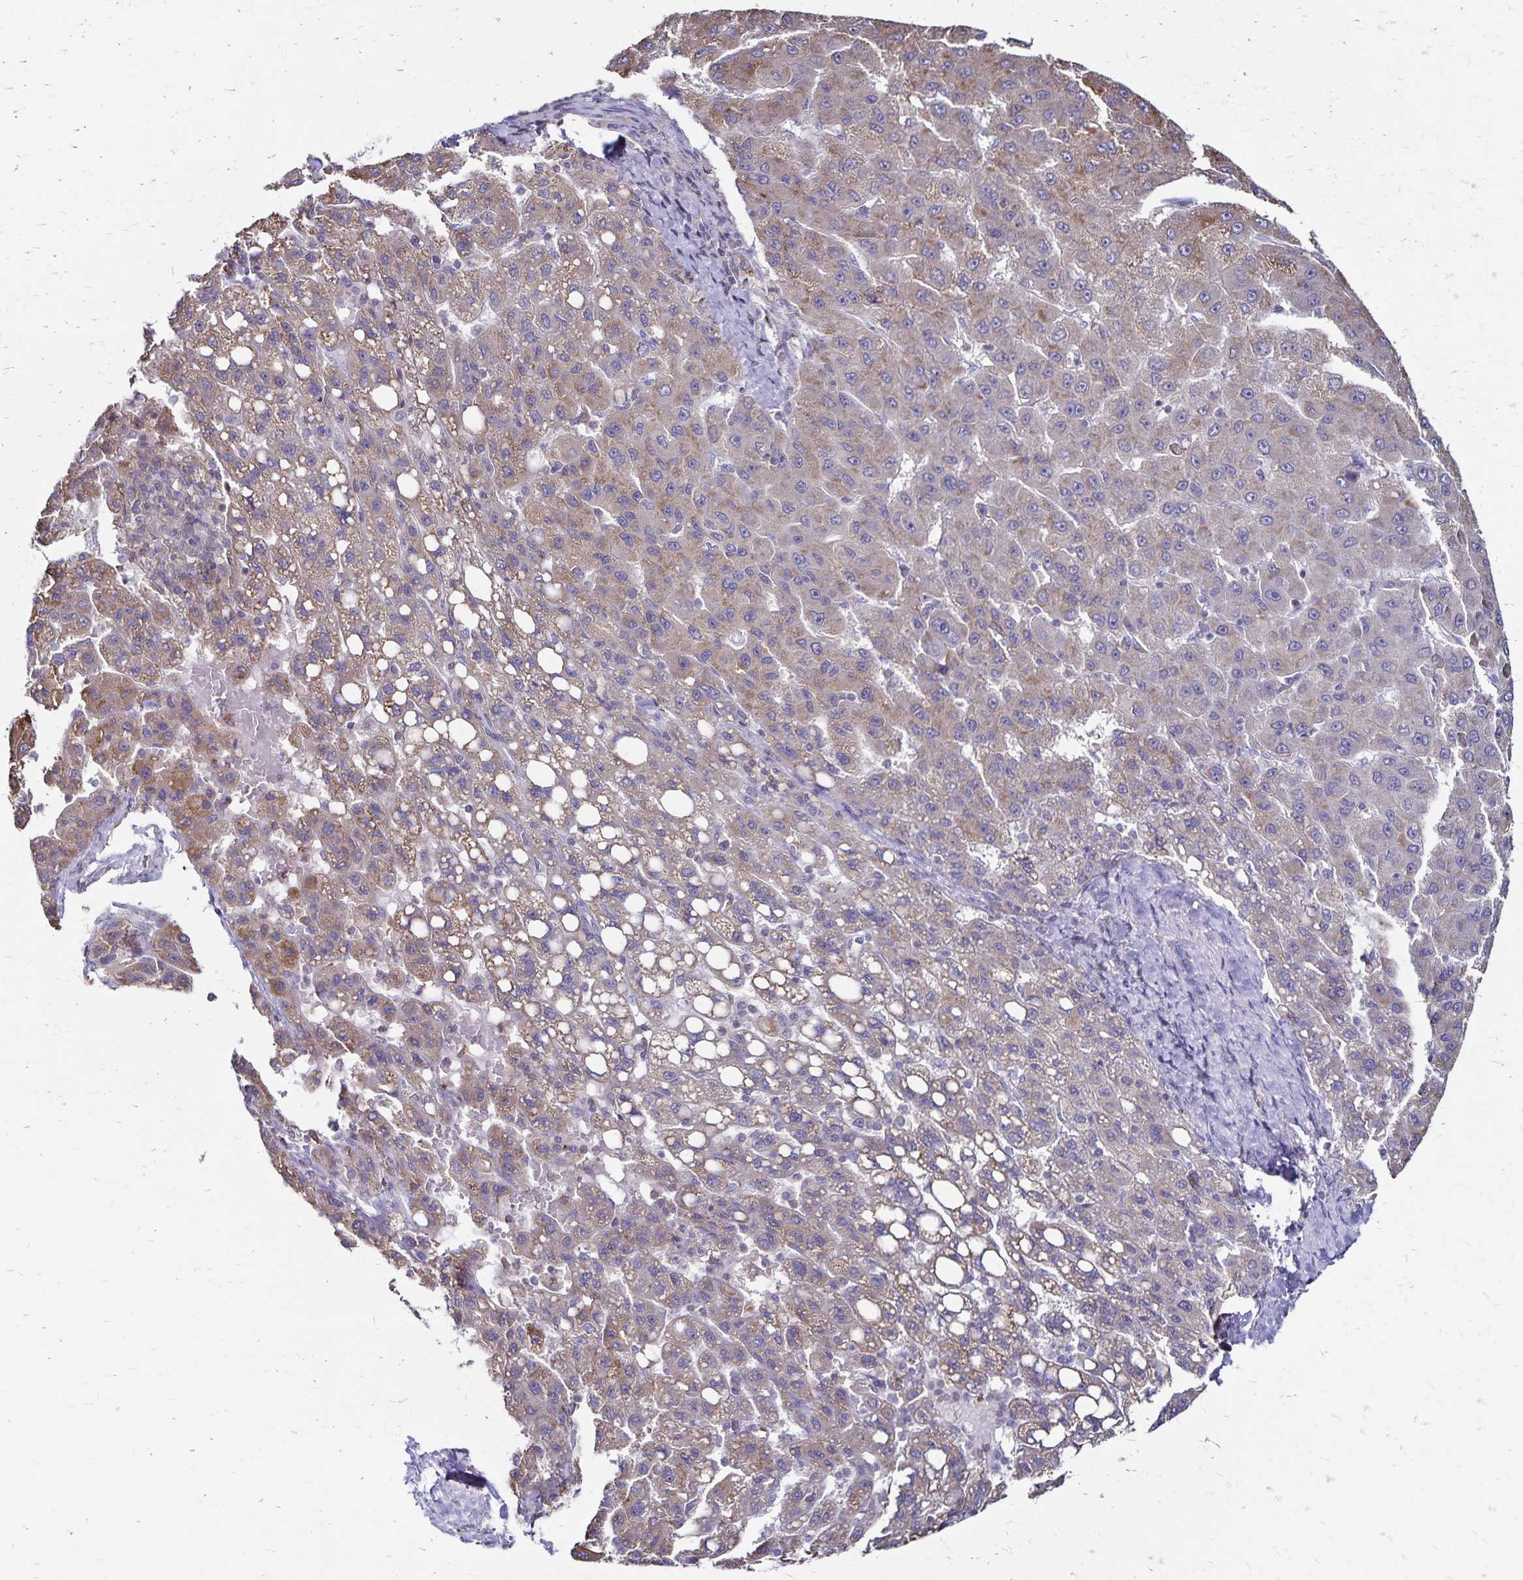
{"staining": {"intensity": "moderate", "quantity": "25%-75%", "location": "cytoplasmic/membranous"}, "tissue": "liver cancer", "cell_type": "Tumor cells", "image_type": "cancer", "snomed": [{"axis": "morphology", "description": "Carcinoma, Hepatocellular, NOS"}, {"axis": "topography", "description": "Liver"}], "caption": "Immunohistochemical staining of human hepatocellular carcinoma (liver) reveals medium levels of moderate cytoplasmic/membranous protein positivity in approximately 25%-75% of tumor cells. The protein of interest is stained brown, and the nuclei are stained in blue (DAB IHC with brightfield microscopy, high magnification).", "gene": "NAGPA", "patient": {"sex": "female", "age": 82}}